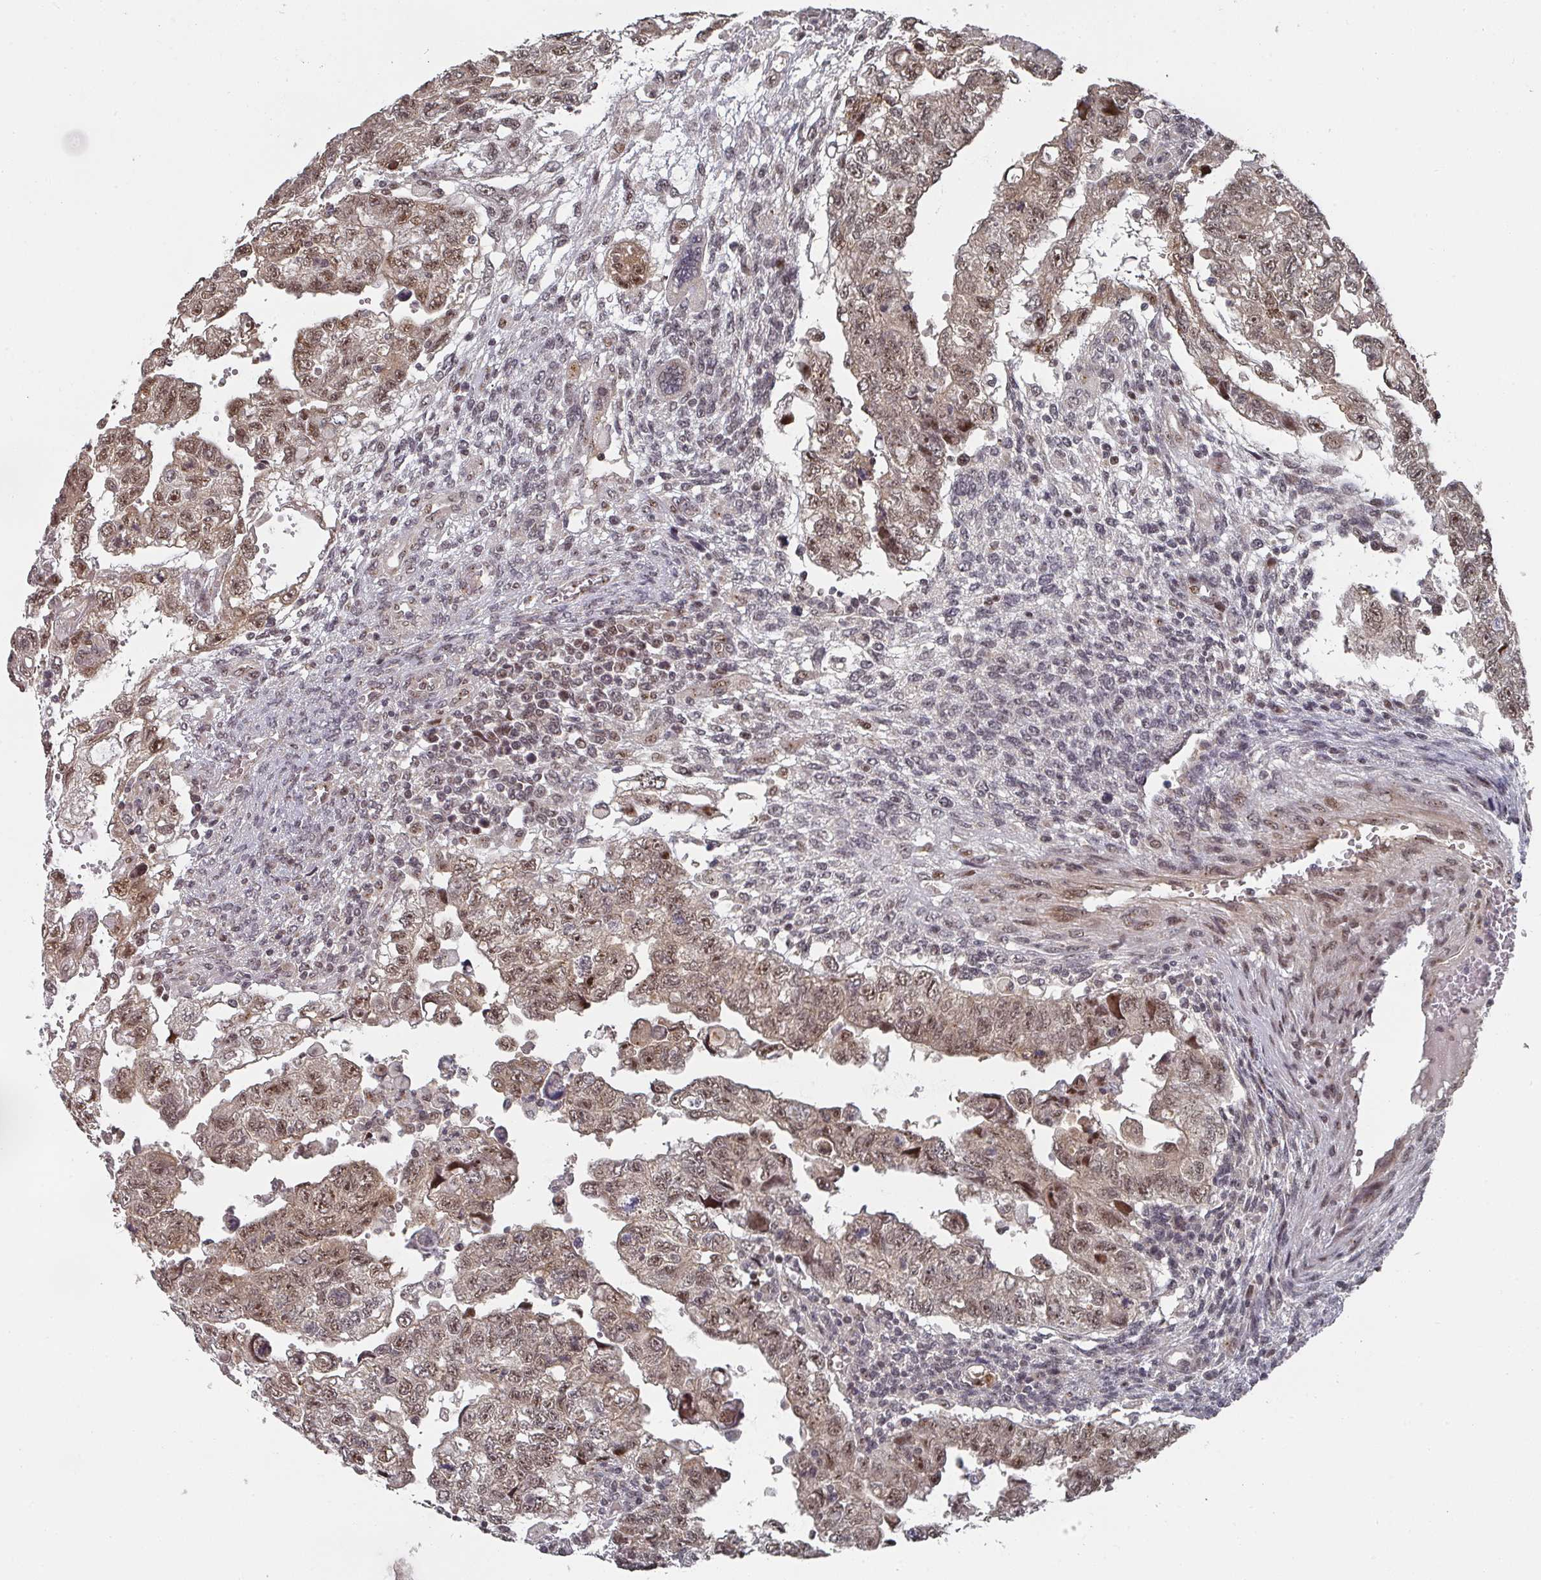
{"staining": {"intensity": "moderate", "quantity": ">75%", "location": "cytoplasmic/membranous,nuclear"}, "tissue": "testis cancer", "cell_type": "Tumor cells", "image_type": "cancer", "snomed": [{"axis": "morphology", "description": "Carcinoma, Embryonal, NOS"}, {"axis": "topography", "description": "Testis"}], "caption": "This micrograph exhibits immunohistochemistry staining of human testis cancer, with medium moderate cytoplasmic/membranous and nuclear positivity in about >75% of tumor cells.", "gene": "KIF1C", "patient": {"sex": "male", "age": 36}}